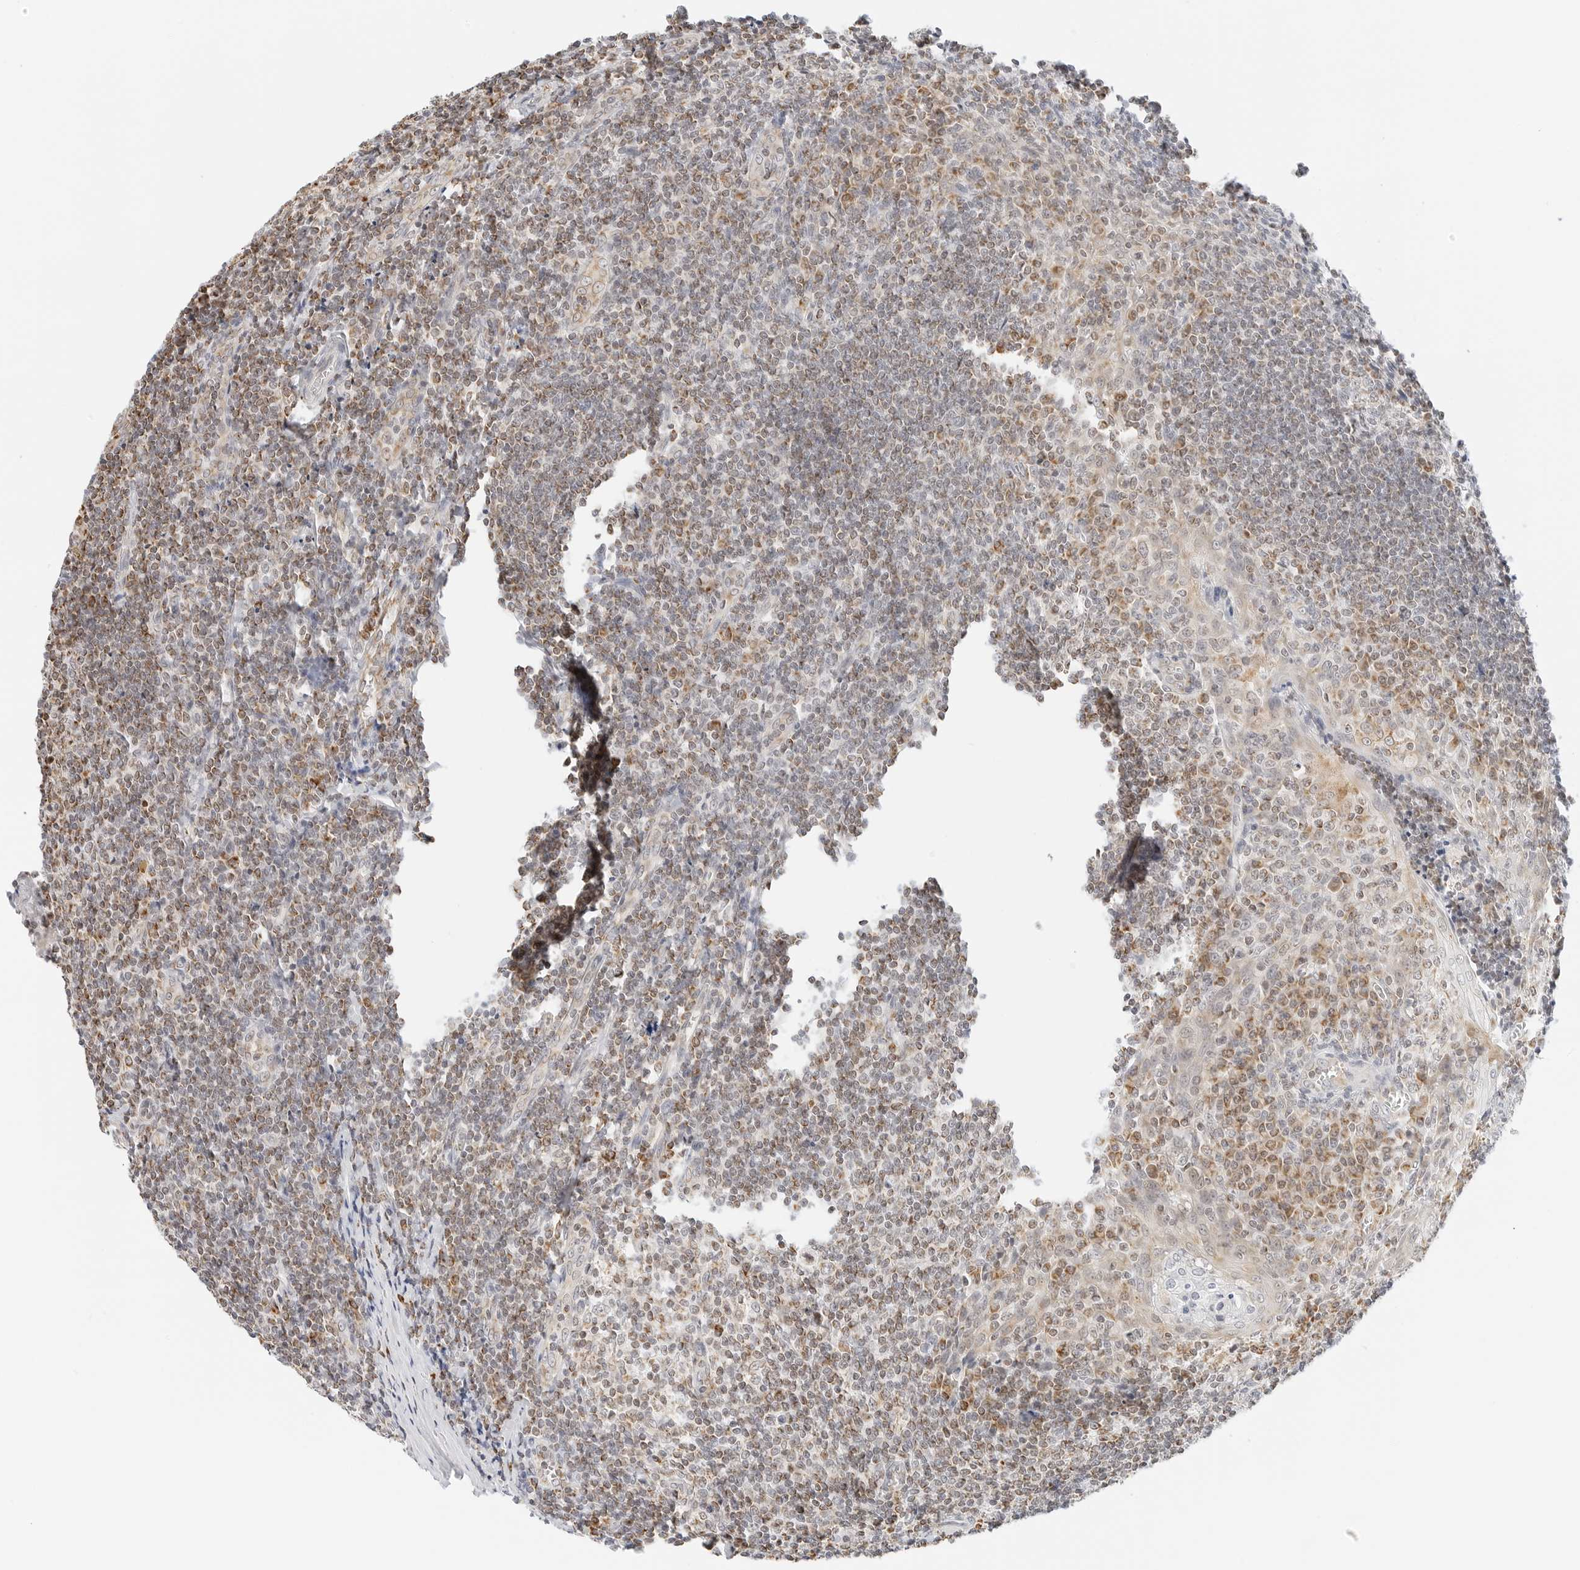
{"staining": {"intensity": "weak", "quantity": "25%-75%", "location": "cytoplasmic/membranous"}, "tissue": "tonsil", "cell_type": "Germinal center cells", "image_type": "normal", "snomed": [{"axis": "morphology", "description": "Normal tissue, NOS"}, {"axis": "topography", "description": "Tonsil"}], "caption": "Immunohistochemistry micrograph of normal tonsil stained for a protein (brown), which shows low levels of weak cytoplasmic/membranous positivity in about 25%-75% of germinal center cells.", "gene": "ATL1", "patient": {"sex": "male", "age": 27}}